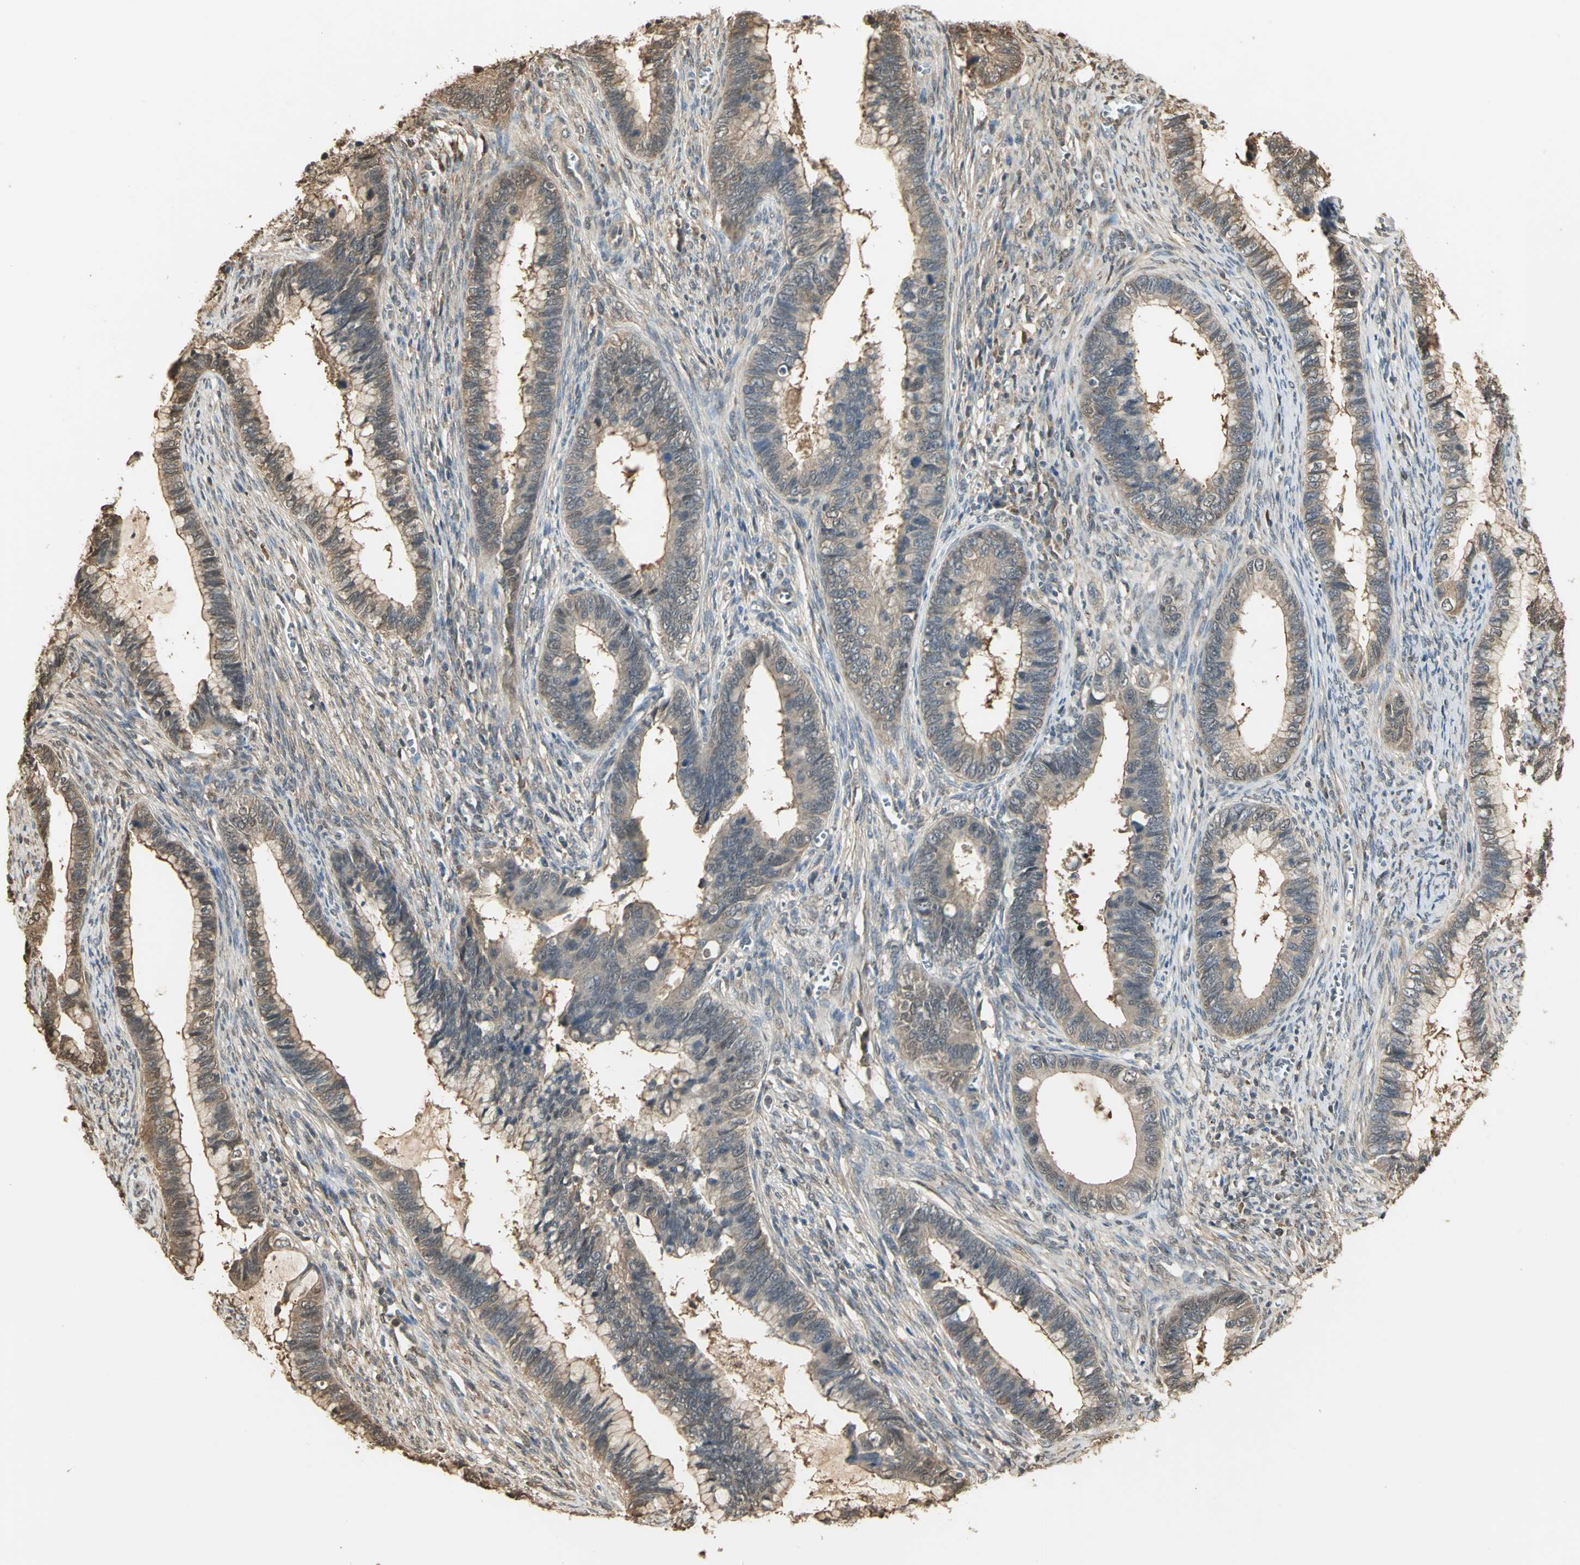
{"staining": {"intensity": "weak", "quantity": ">75%", "location": "cytoplasmic/membranous,nuclear"}, "tissue": "cervical cancer", "cell_type": "Tumor cells", "image_type": "cancer", "snomed": [{"axis": "morphology", "description": "Adenocarcinoma, NOS"}, {"axis": "topography", "description": "Cervix"}], "caption": "Human cervical cancer stained for a protein (brown) shows weak cytoplasmic/membranous and nuclear positive staining in about >75% of tumor cells.", "gene": "PARK7", "patient": {"sex": "female", "age": 44}}